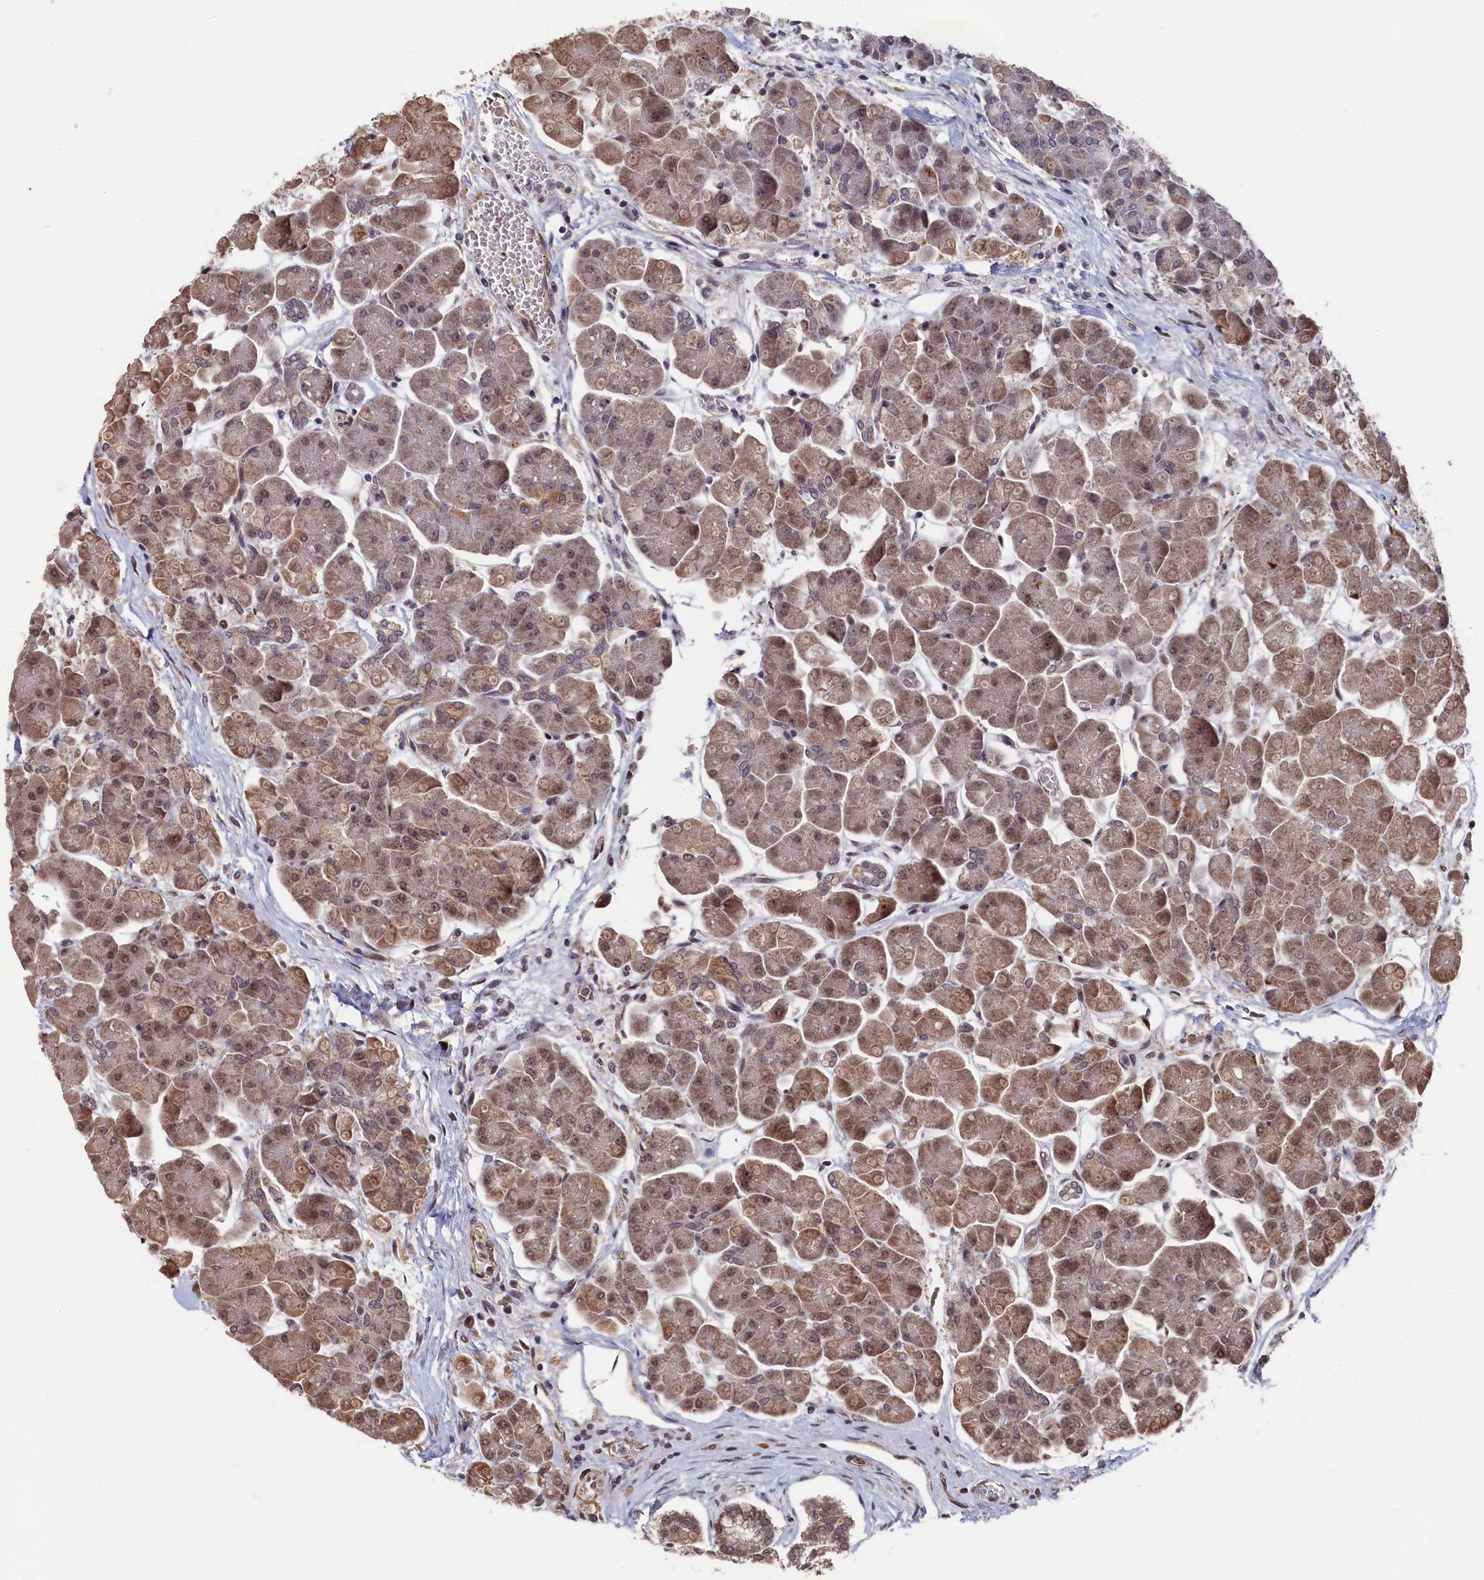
{"staining": {"intensity": "moderate", "quantity": ">75%", "location": "cytoplasmic/membranous"}, "tissue": "pancreas", "cell_type": "Exocrine glandular cells", "image_type": "normal", "snomed": [{"axis": "morphology", "description": "Normal tissue, NOS"}, {"axis": "topography", "description": "Pancreas"}], "caption": "Protein analysis of benign pancreas reveals moderate cytoplasmic/membranous positivity in approximately >75% of exocrine glandular cells.", "gene": "CLPX", "patient": {"sex": "male", "age": 66}}